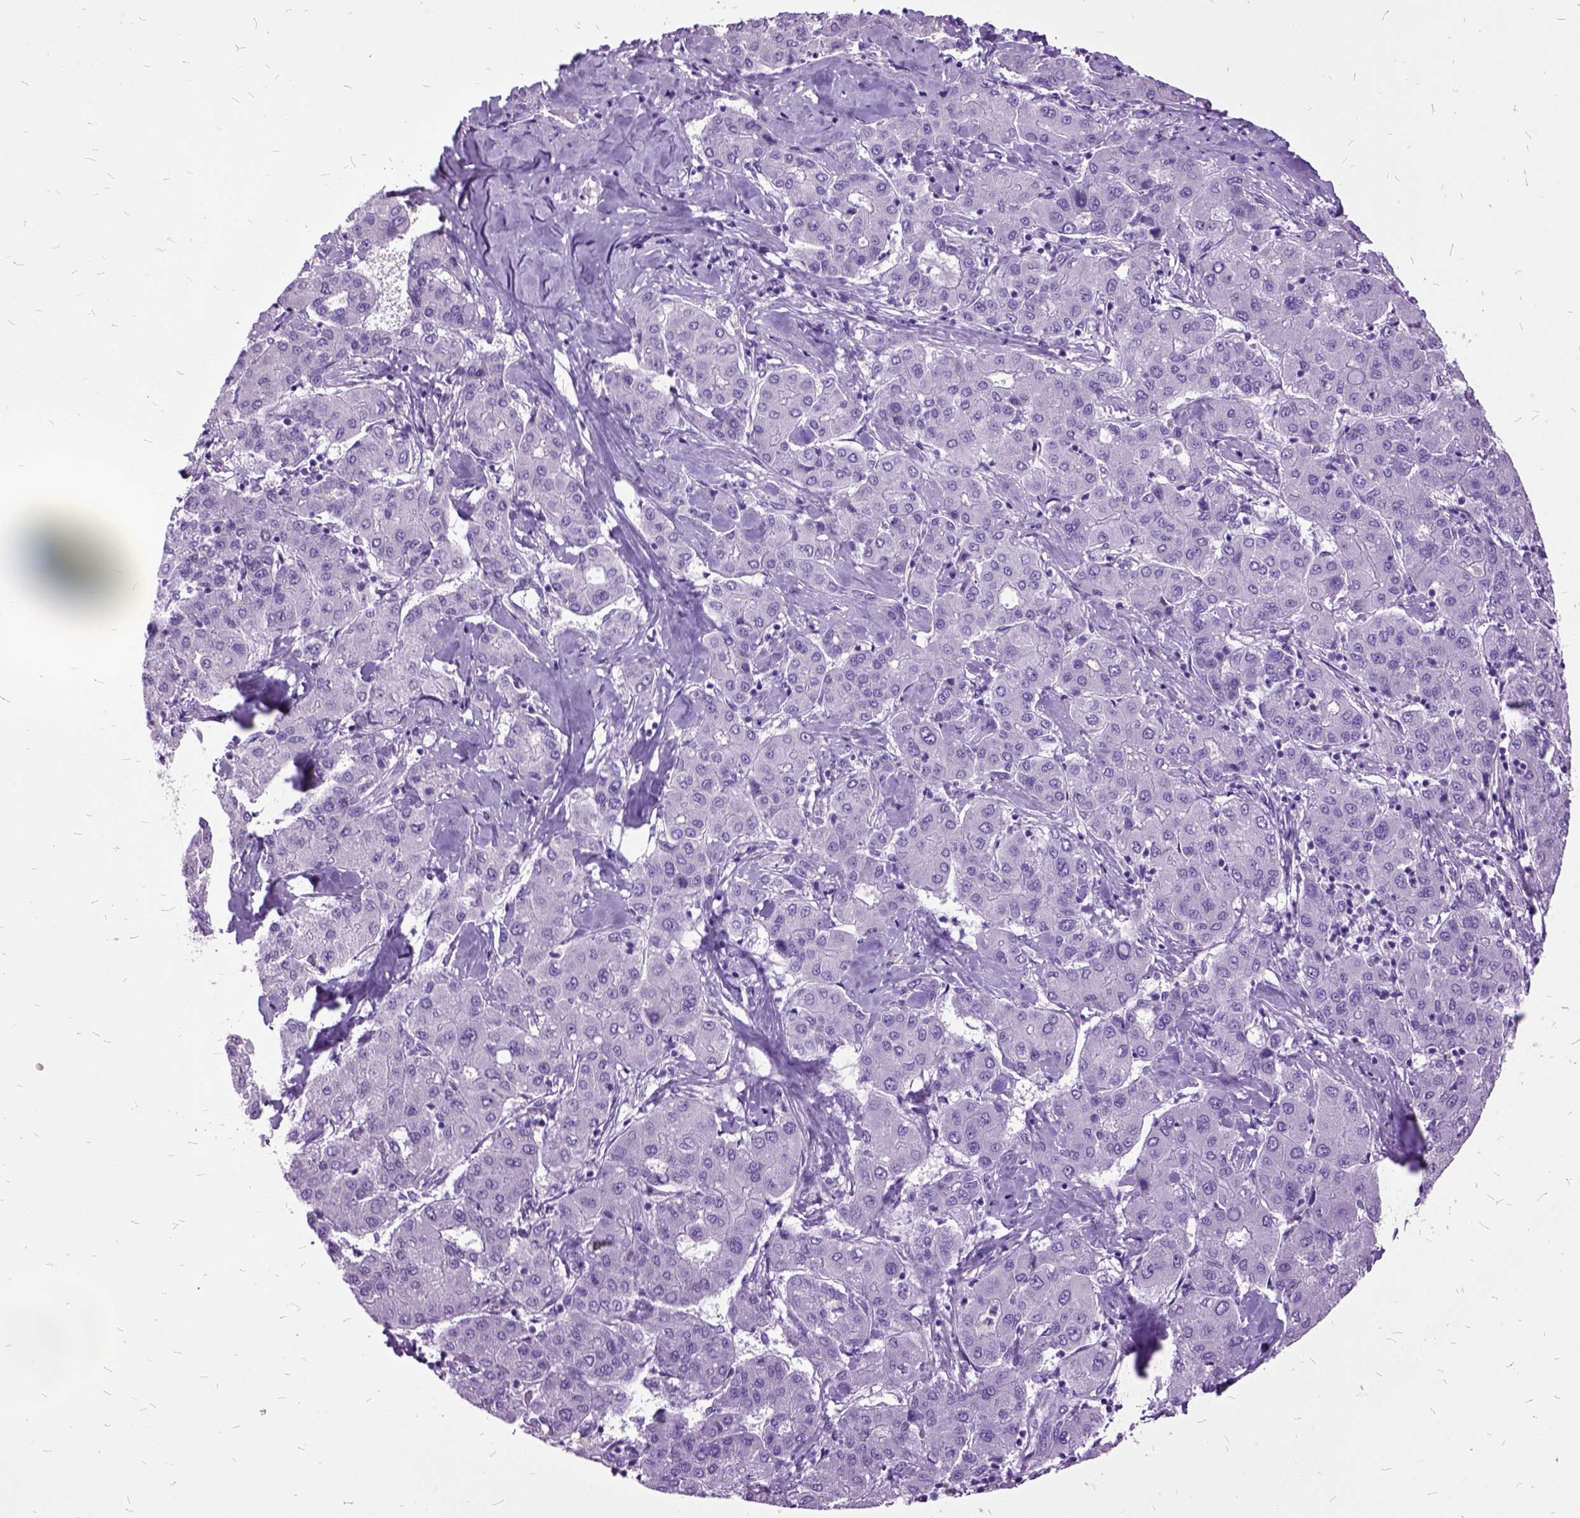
{"staining": {"intensity": "negative", "quantity": "none", "location": "none"}, "tissue": "liver cancer", "cell_type": "Tumor cells", "image_type": "cancer", "snomed": [{"axis": "morphology", "description": "Carcinoma, Hepatocellular, NOS"}, {"axis": "topography", "description": "Liver"}], "caption": "There is no significant expression in tumor cells of liver cancer.", "gene": "MME", "patient": {"sex": "male", "age": 65}}